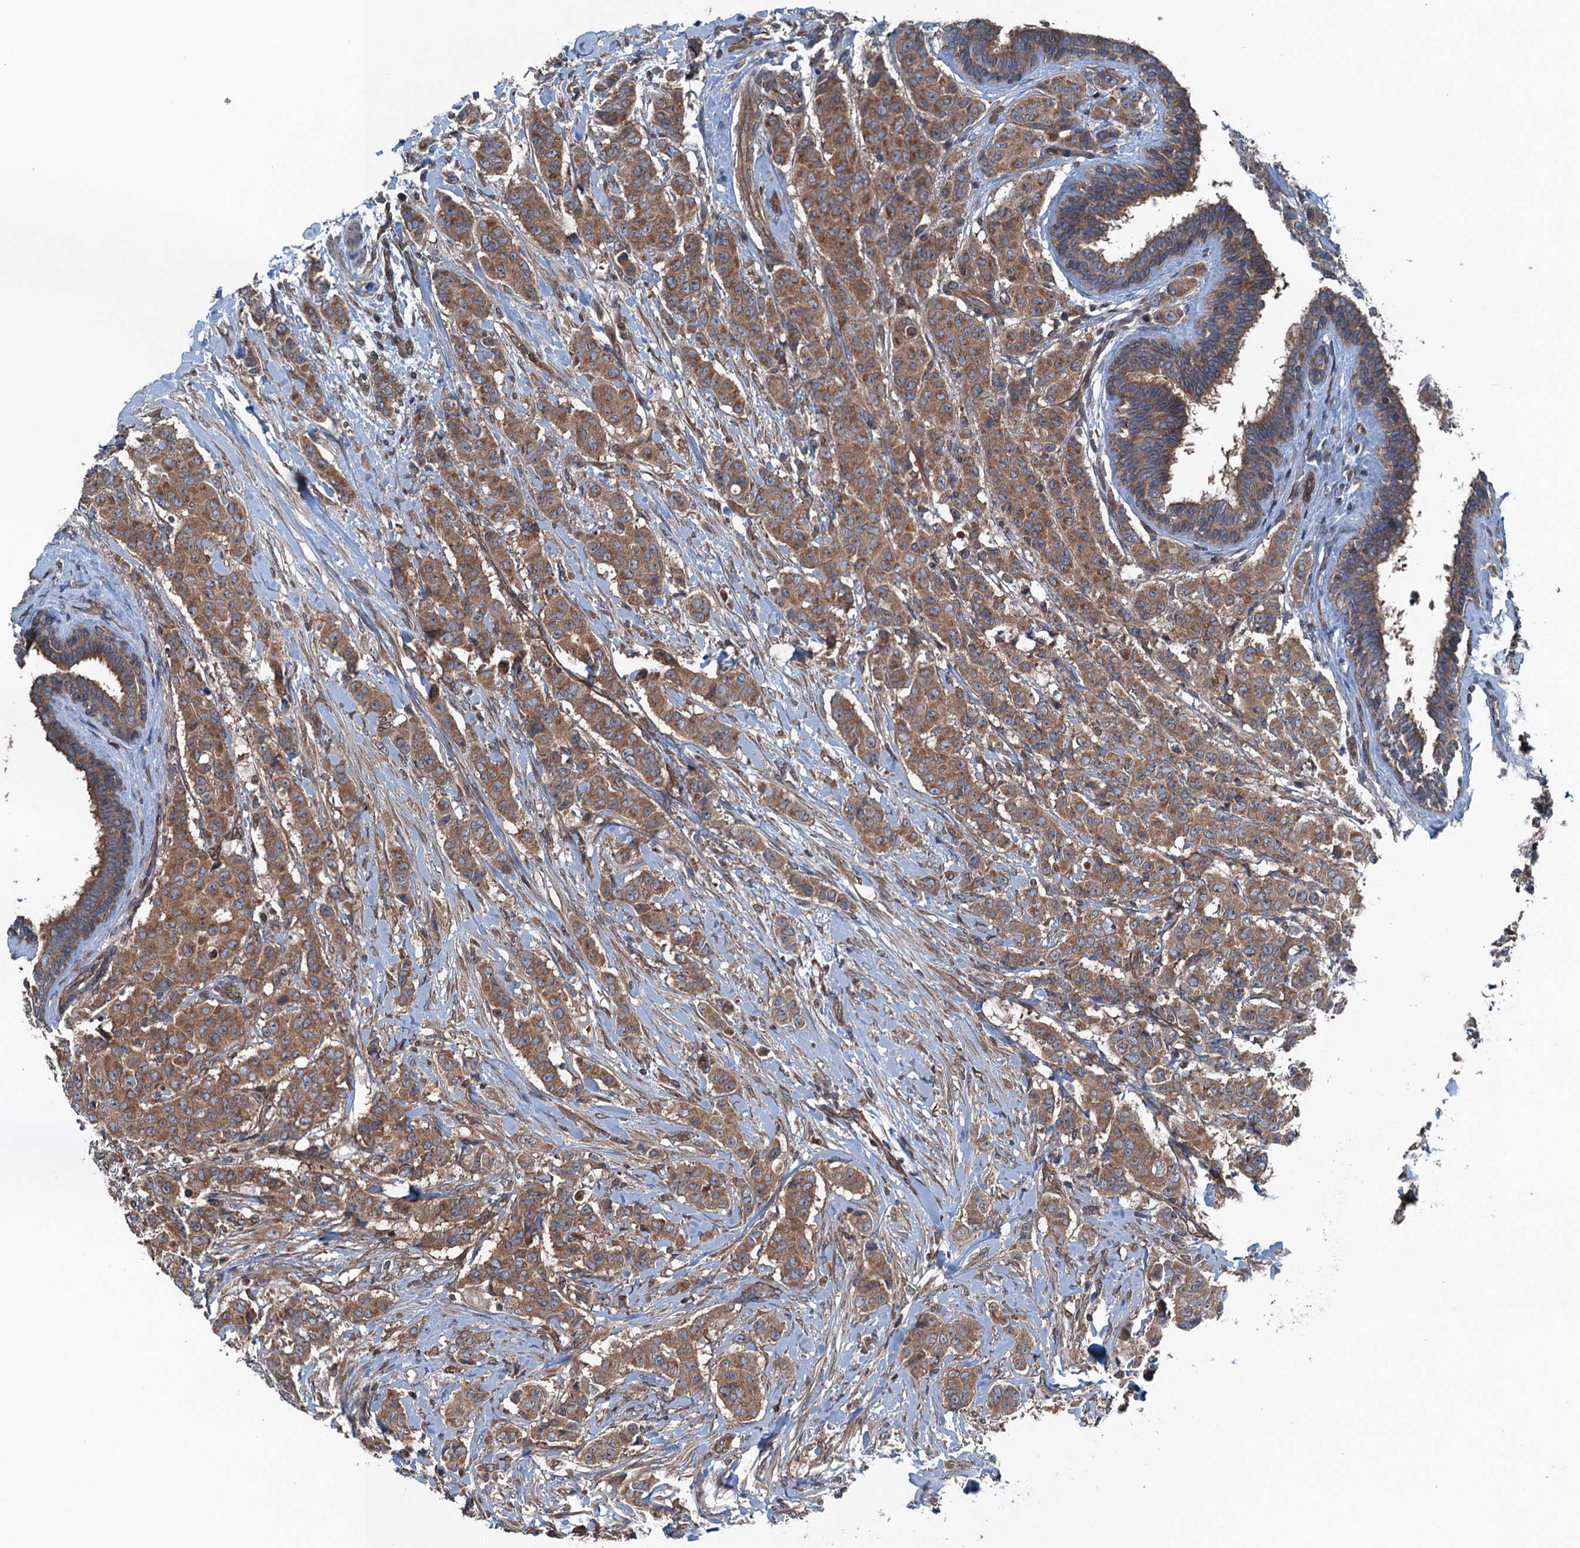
{"staining": {"intensity": "moderate", "quantity": ">75%", "location": "cytoplasmic/membranous"}, "tissue": "breast cancer", "cell_type": "Tumor cells", "image_type": "cancer", "snomed": [{"axis": "morphology", "description": "Duct carcinoma"}, {"axis": "topography", "description": "Breast"}], "caption": "High-power microscopy captured an IHC image of breast cancer, revealing moderate cytoplasmic/membranous positivity in approximately >75% of tumor cells. (Stains: DAB (3,3'-diaminobenzidine) in brown, nuclei in blue, Microscopy: brightfield microscopy at high magnification).", "gene": "TRAPPC8", "patient": {"sex": "female", "age": 40}}